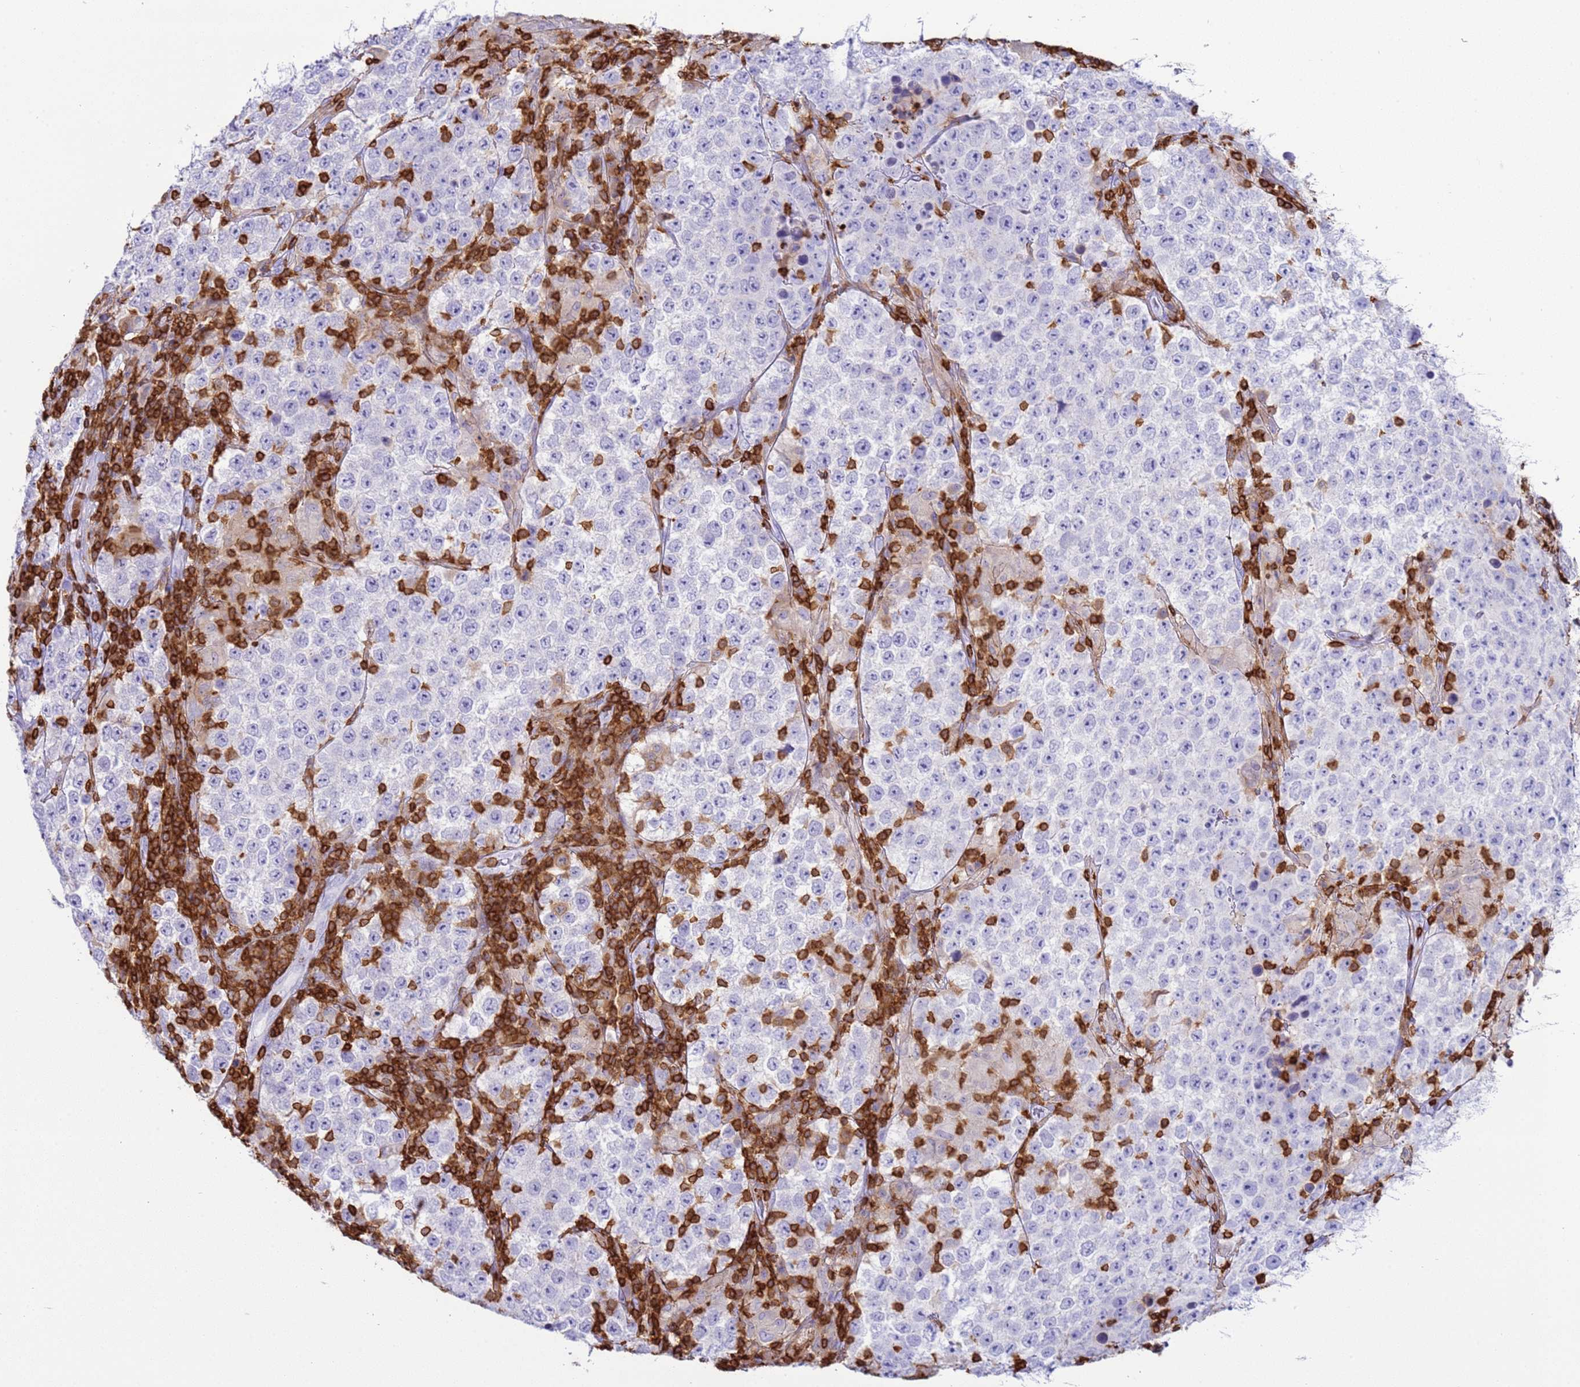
{"staining": {"intensity": "negative", "quantity": "none", "location": "none"}, "tissue": "testis cancer", "cell_type": "Tumor cells", "image_type": "cancer", "snomed": [{"axis": "morphology", "description": "Normal tissue, NOS"}, {"axis": "morphology", "description": "Urothelial carcinoma, High grade"}, {"axis": "morphology", "description": "Seminoma, NOS"}, {"axis": "morphology", "description": "Carcinoma, Embryonal, NOS"}, {"axis": "topography", "description": "Urinary bladder"}, {"axis": "topography", "description": "Testis"}], "caption": "Immunohistochemistry of embryonal carcinoma (testis) demonstrates no positivity in tumor cells.", "gene": "IRF5", "patient": {"sex": "male", "age": 41}}